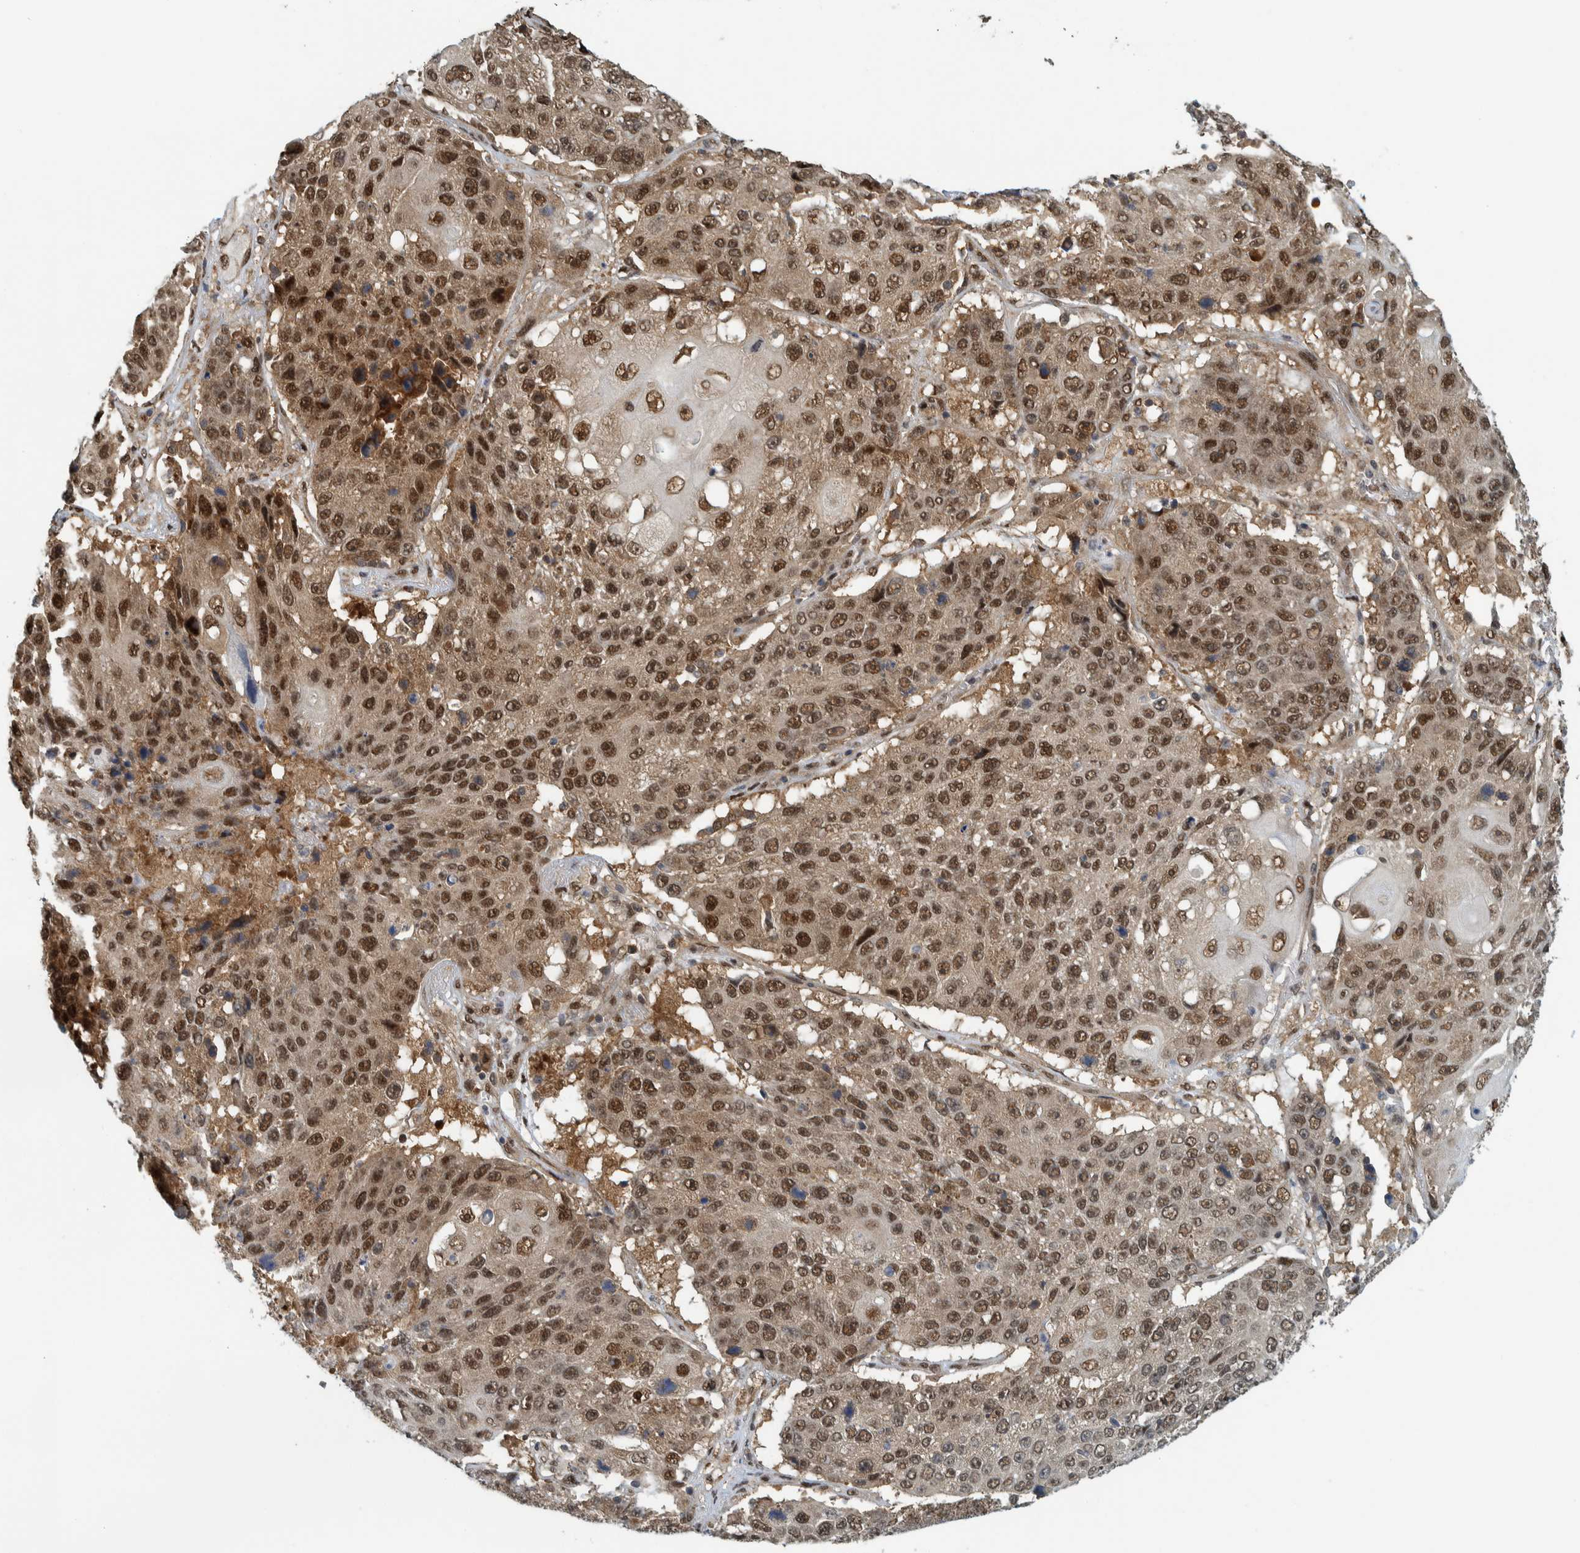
{"staining": {"intensity": "moderate", "quantity": ">75%", "location": "nuclear"}, "tissue": "lung cancer", "cell_type": "Tumor cells", "image_type": "cancer", "snomed": [{"axis": "morphology", "description": "Squamous cell carcinoma, NOS"}, {"axis": "topography", "description": "Lung"}], "caption": "Lung squamous cell carcinoma tissue reveals moderate nuclear expression in about >75% of tumor cells, visualized by immunohistochemistry.", "gene": "COPS3", "patient": {"sex": "male", "age": 61}}